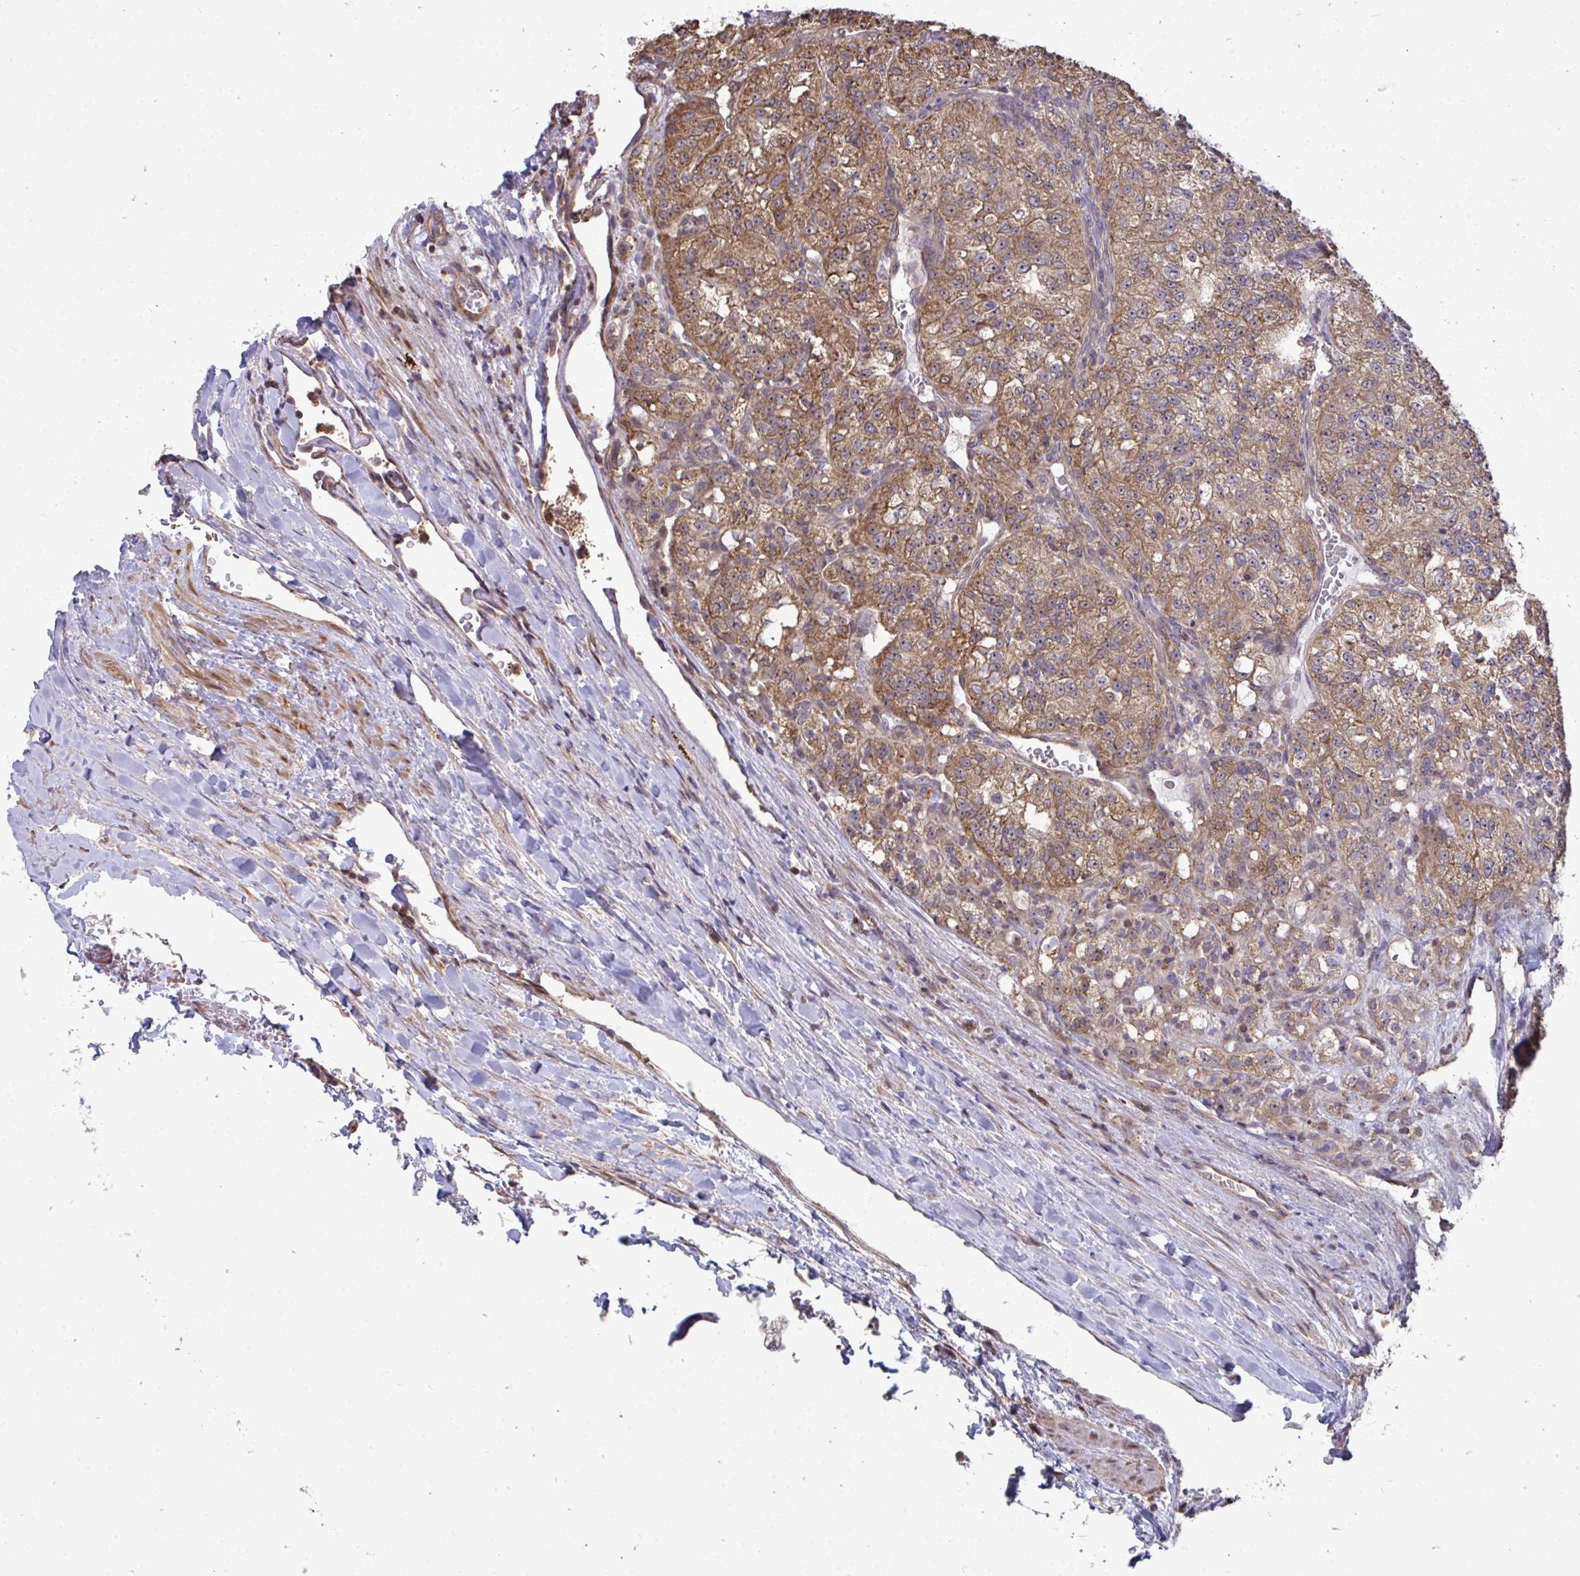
{"staining": {"intensity": "moderate", "quantity": ">75%", "location": "cytoplasmic/membranous"}, "tissue": "renal cancer", "cell_type": "Tumor cells", "image_type": "cancer", "snomed": [{"axis": "morphology", "description": "Adenocarcinoma, NOS"}, {"axis": "topography", "description": "Kidney"}], "caption": "A high-resolution photomicrograph shows IHC staining of renal adenocarcinoma, which displays moderate cytoplasmic/membranous positivity in approximately >75% of tumor cells.", "gene": "DNAJA2", "patient": {"sex": "female", "age": 63}}